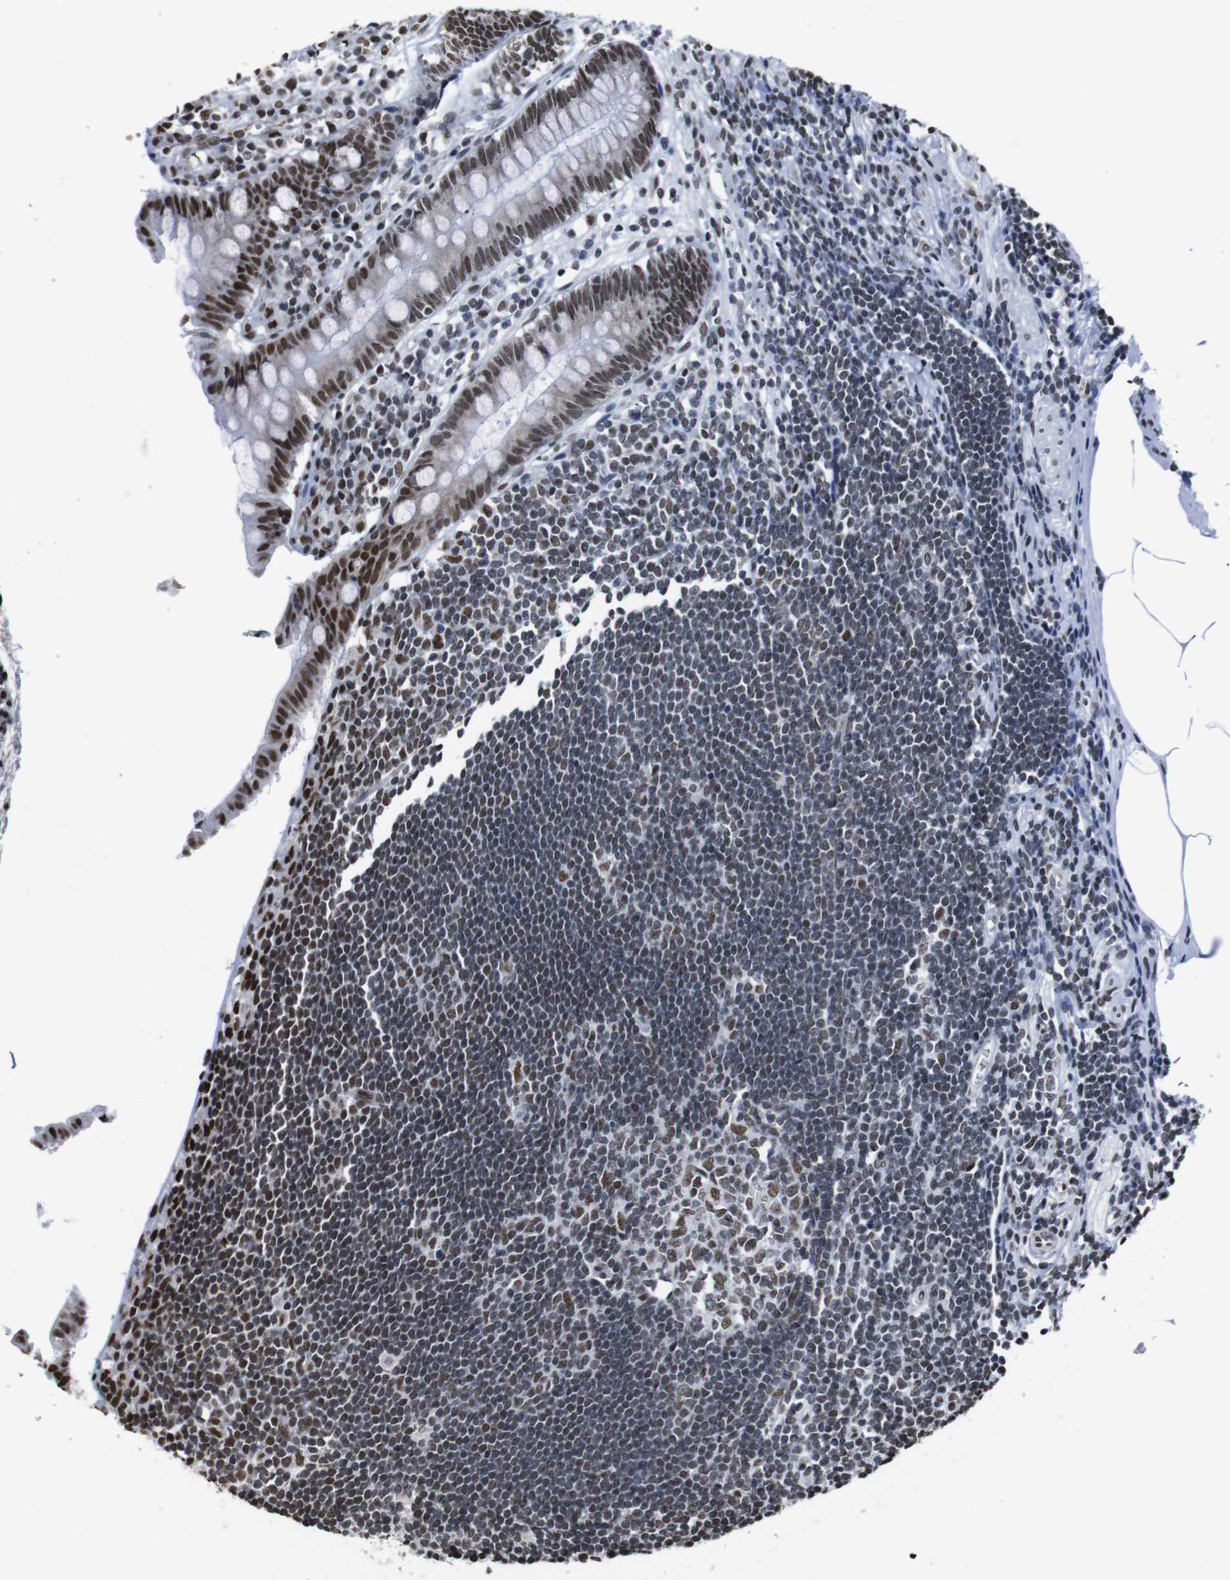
{"staining": {"intensity": "strong", "quantity": ">75%", "location": "nuclear"}, "tissue": "appendix", "cell_type": "Glandular cells", "image_type": "normal", "snomed": [{"axis": "morphology", "description": "Normal tissue, NOS"}, {"axis": "topography", "description": "Appendix"}], "caption": "DAB (3,3'-diaminobenzidine) immunohistochemical staining of unremarkable appendix exhibits strong nuclear protein positivity in approximately >75% of glandular cells.", "gene": "ROMO1", "patient": {"sex": "female", "age": 50}}